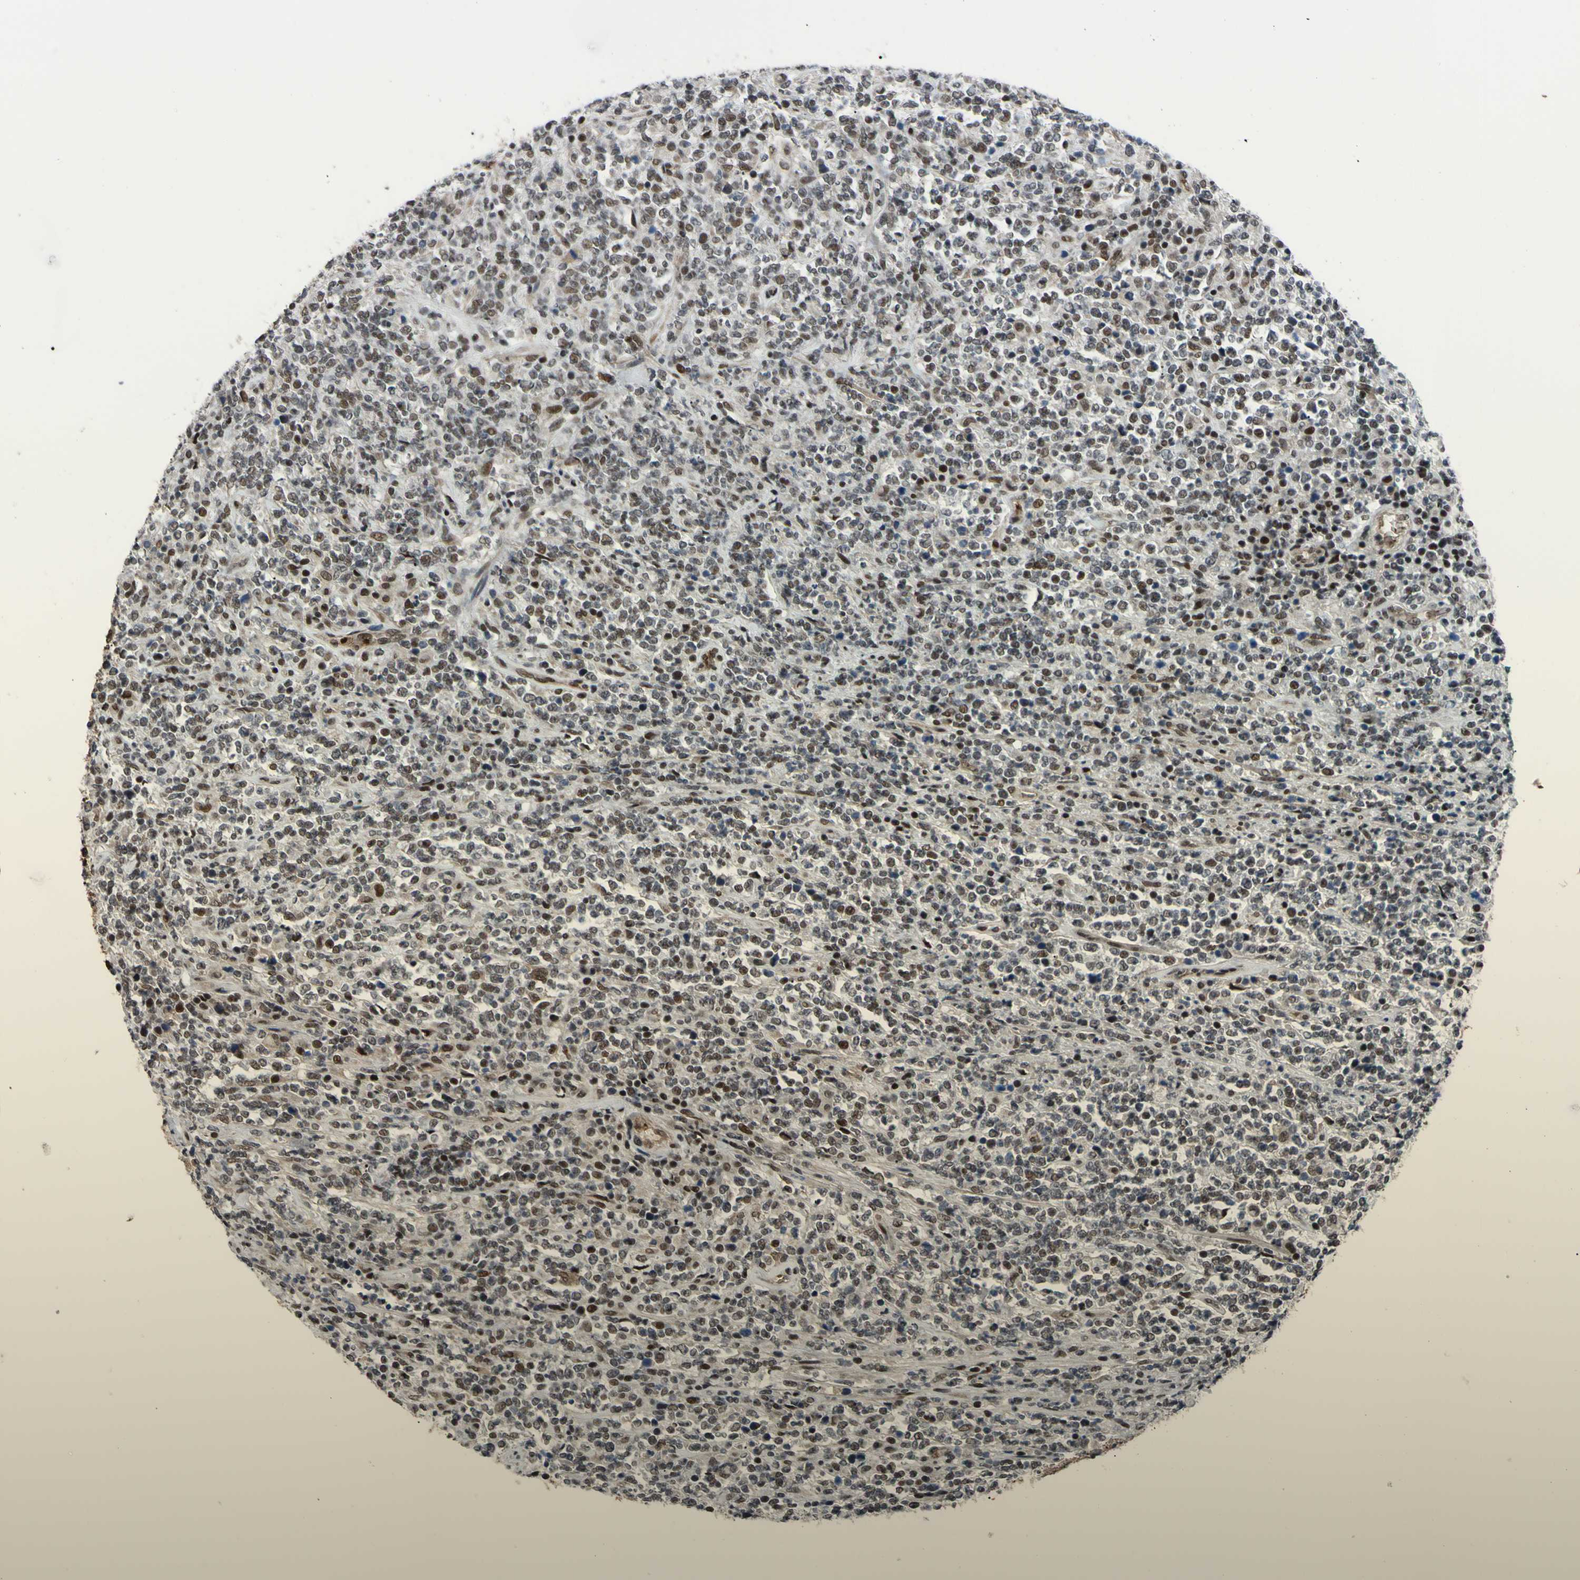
{"staining": {"intensity": "moderate", "quantity": "25%-75%", "location": "nuclear"}, "tissue": "lymphoma", "cell_type": "Tumor cells", "image_type": "cancer", "snomed": [{"axis": "morphology", "description": "Malignant lymphoma, non-Hodgkin's type, High grade"}, {"axis": "topography", "description": "Soft tissue"}], "caption": "The micrograph demonstrates immunohistochemical staining of lymphoma. There is moderate nuclear expression is identified in about 25%-75% of tumor cells.", "gene": "THAP12", "patient": {"sex": "male", "age": 18}}